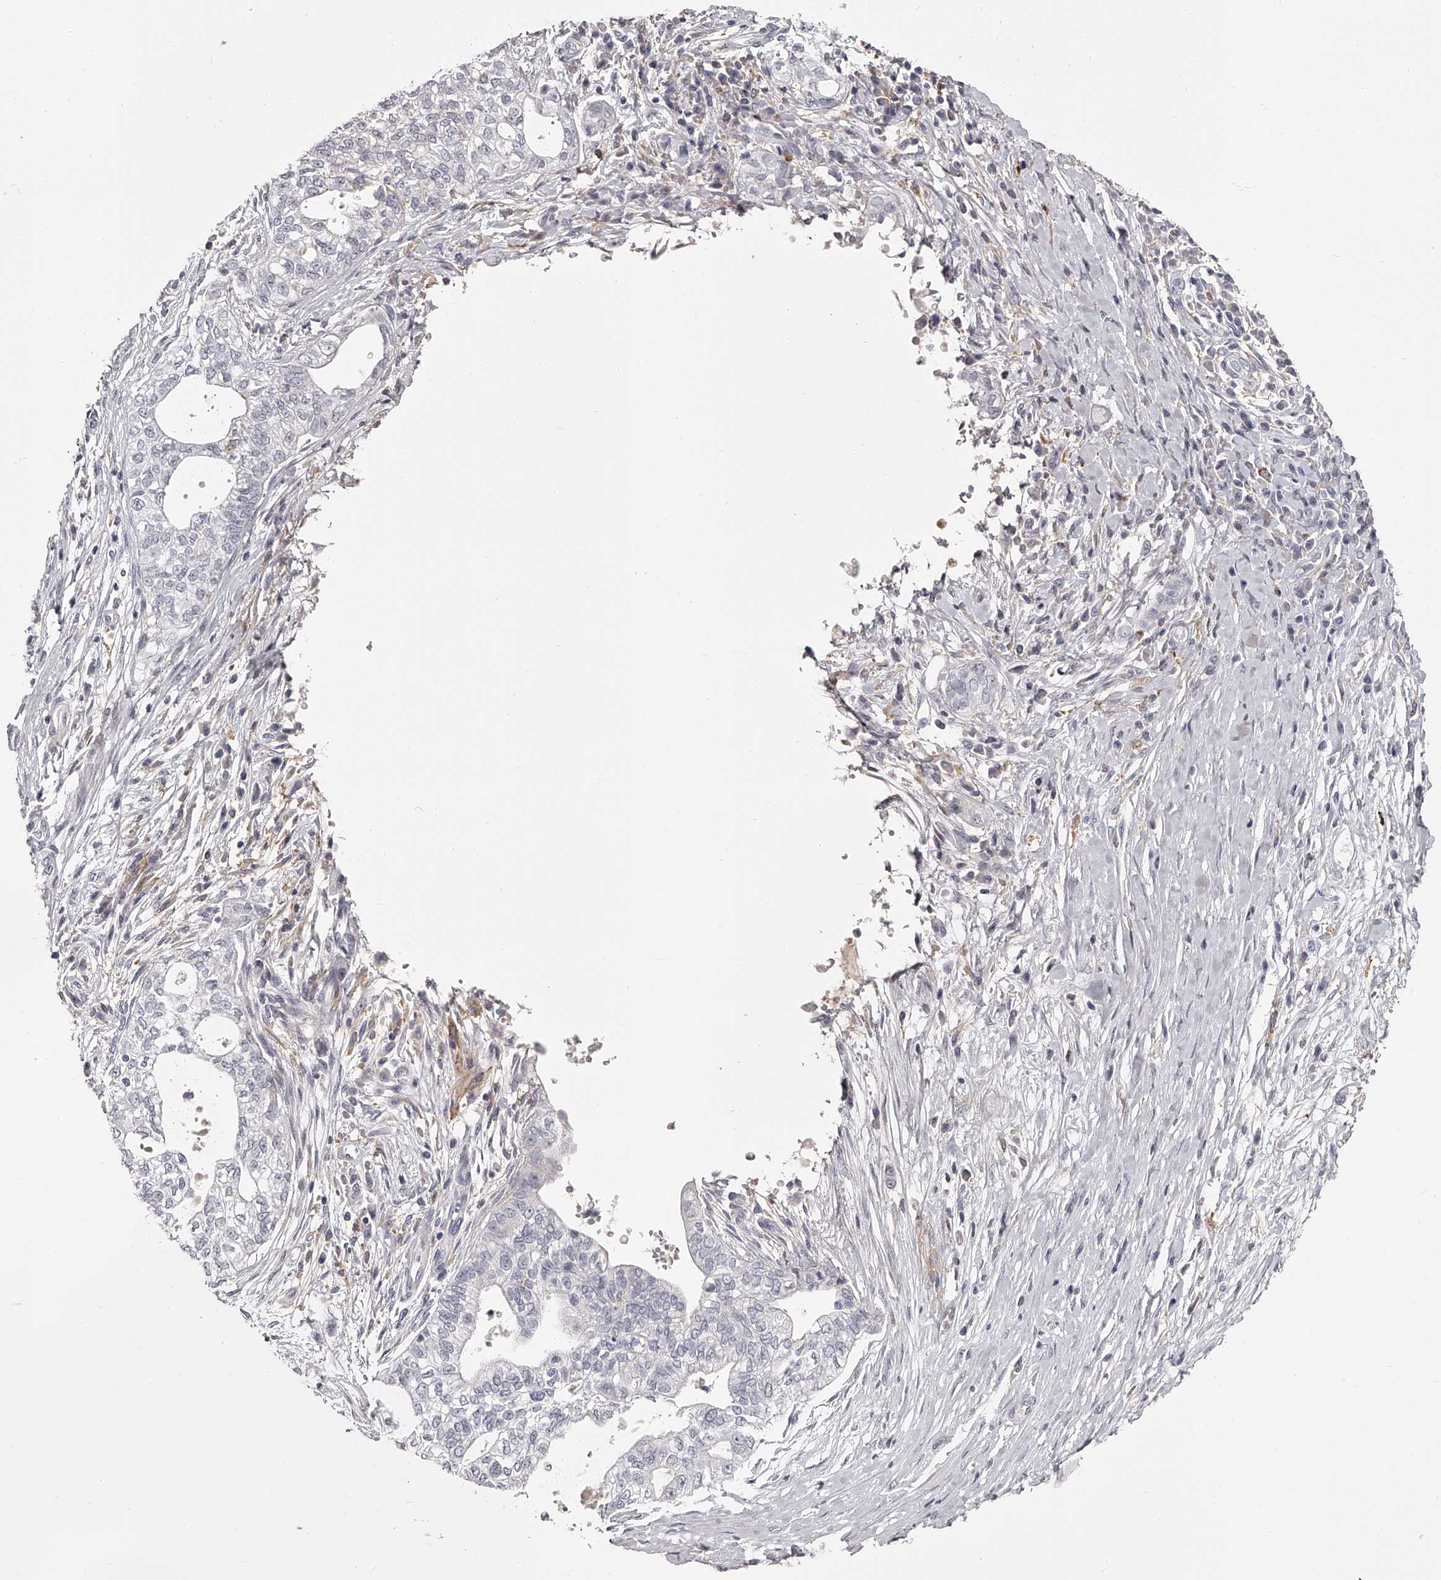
{"staining": {"intensity": "negative", "quantity": "none", "location": "none"}, "tissue": "pancreatic cancer", "cell_type": "Tumor cells", "image_type": "cancer", "snomed": [{"axis": "morphology", "description": "Adenocarcinoma, NOS"}, {"axis": "topography", "description": "Pancreas"}], "caption": "This photomicrograph is of adenocarcinoma (pancreatic) stained with immunohistochemistry to label a protein in brown with the nuclei are counter-stained blue. There is no staining in tumor cells.", "gene": "PACSIN1", "patient": {"sex": "male", "age": 72}}